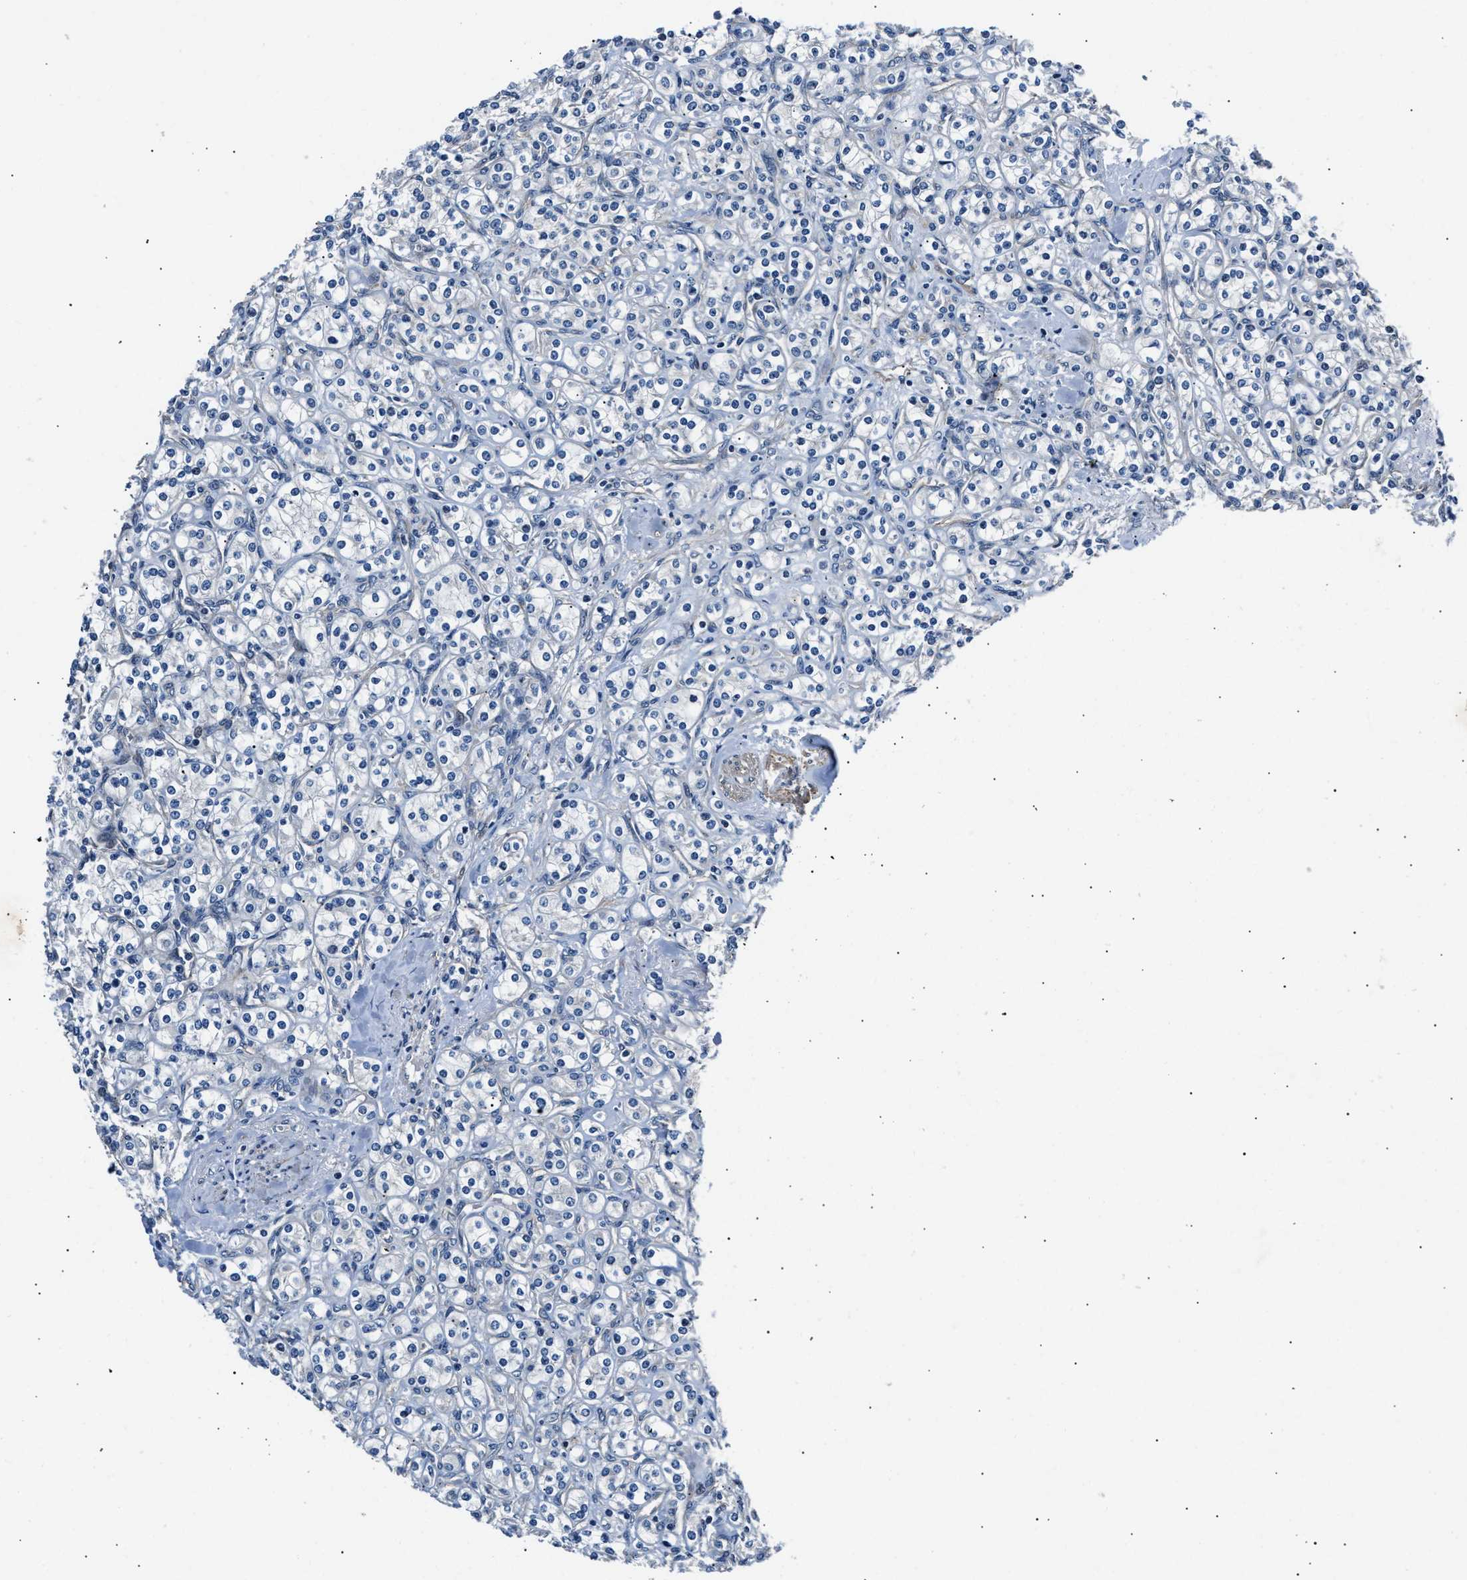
{"staining": {"intensity": "negative", "quantity": "none", "location": "none"}, "tissue": "renal cancer", "cell_type": "Tumor cells", "image_type": "cancer", "snomed": [{"axis": "morphology", "description": "Adenocarcinoma, NOS"}, {"axis": "topography", "description": "Kidney"}], "caption": "Human renal adenocarcinoma stained for a protein using IHC displays no expression in tumor cells.", "gene": "MPDZ", "patient": {"sex": "male", "age": 77}}